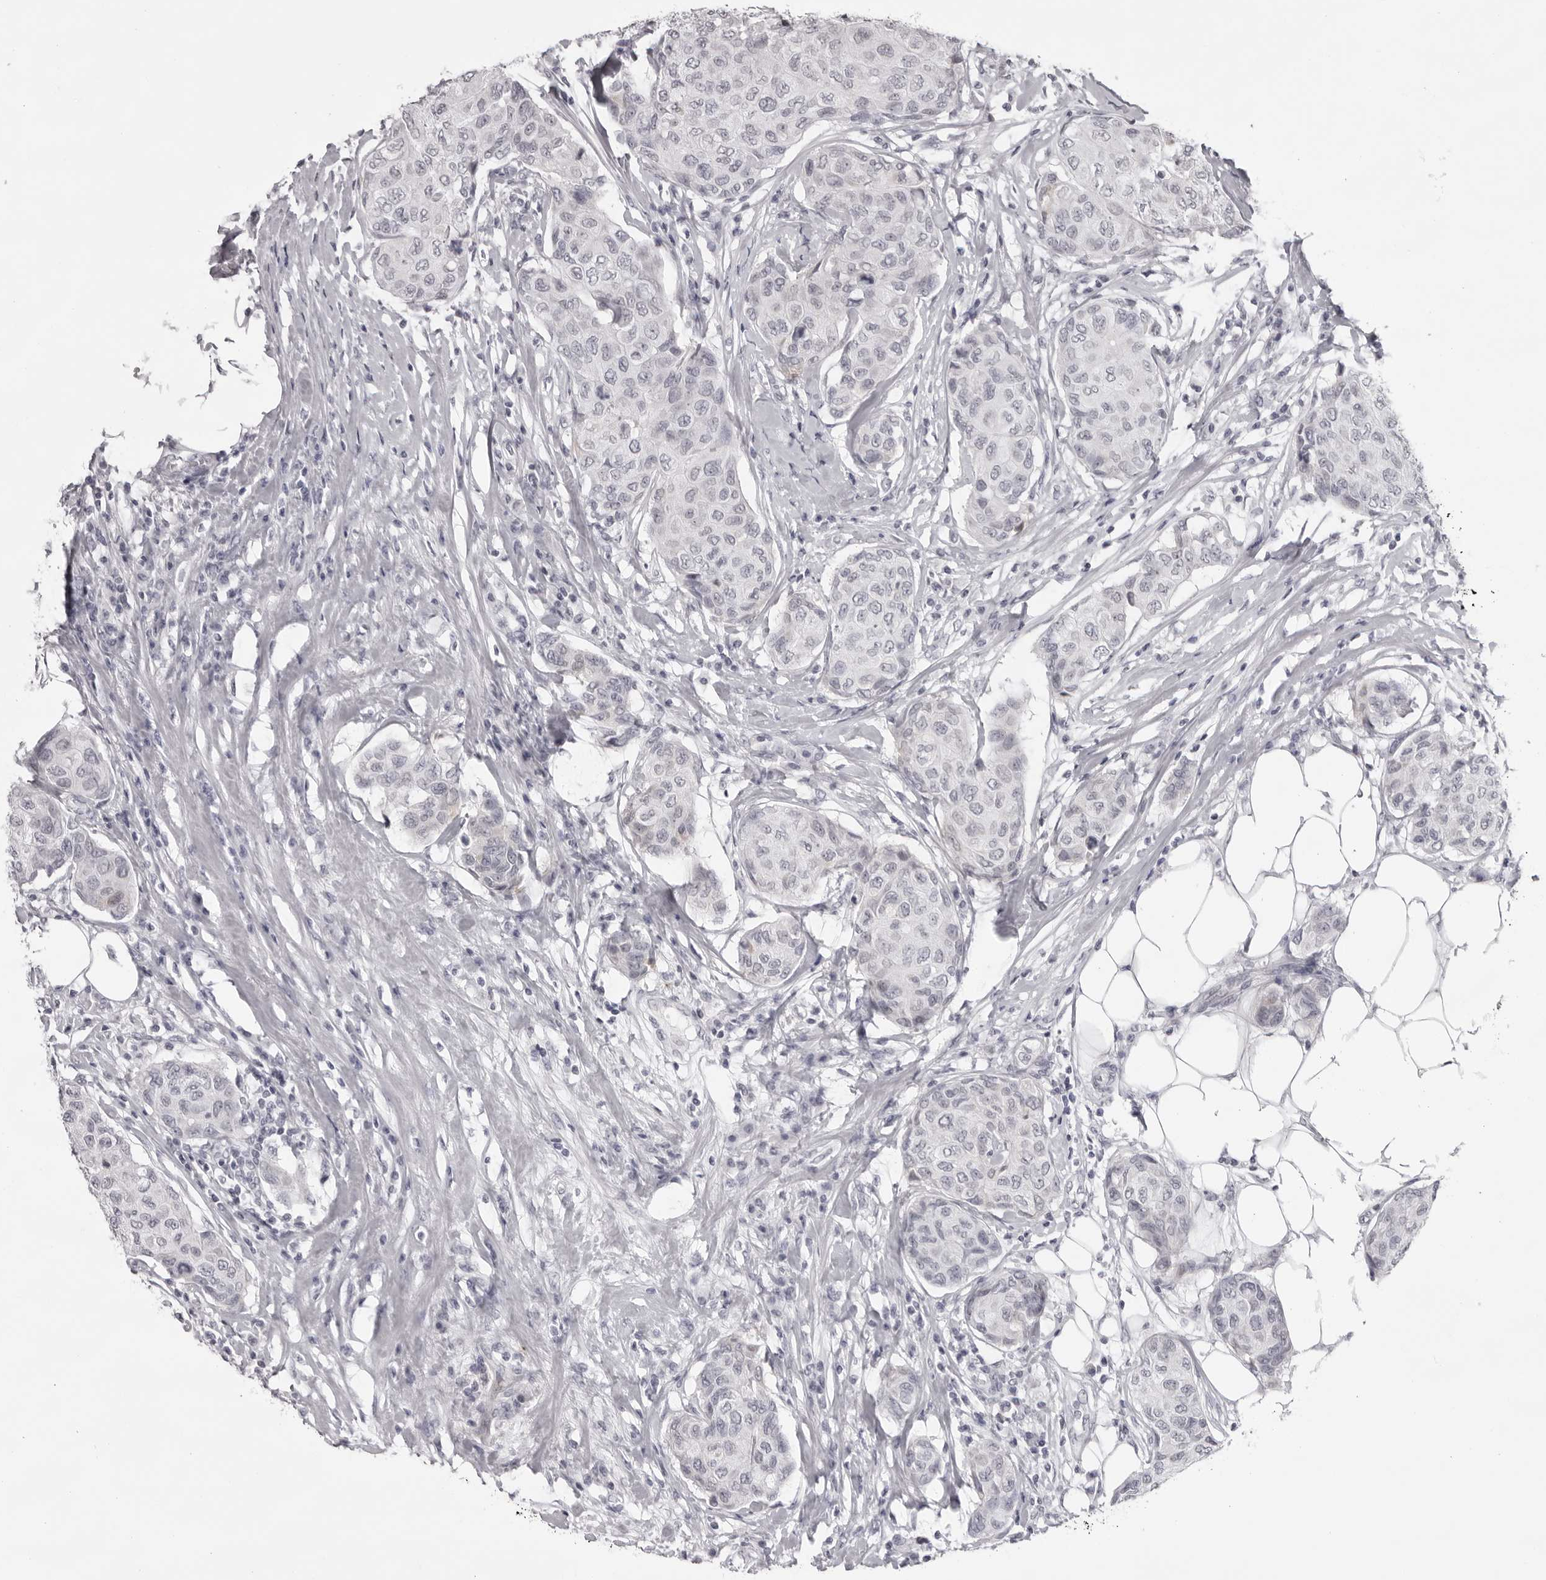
{"staining": {"intensity": "negative", "quantity": "none", "location": "none"}, "tissue": "breast cancer", "cell_type": "Tumor cells", "image_type": "cancer", "snomed": [{"axis": "morphology", "description": "Duct carcinoma"}, {"axis": "topography", "description": "Breast"}], "caption": "Immunohistochemistry (IHC) image of neoplastic tissue: breast cancer (intraductal carcinoma) stained with DAB shows no significant protein staining in tumor cells. The staining was performed using DAB (3,3'-diaminobenzidine) to visualize the protein expression in brown, while the nuclei were stained in blue with hematoxylin (Magnification: 20x).", "gene": "NUDT18", "patient": {"sex": "female", "age": 80}}